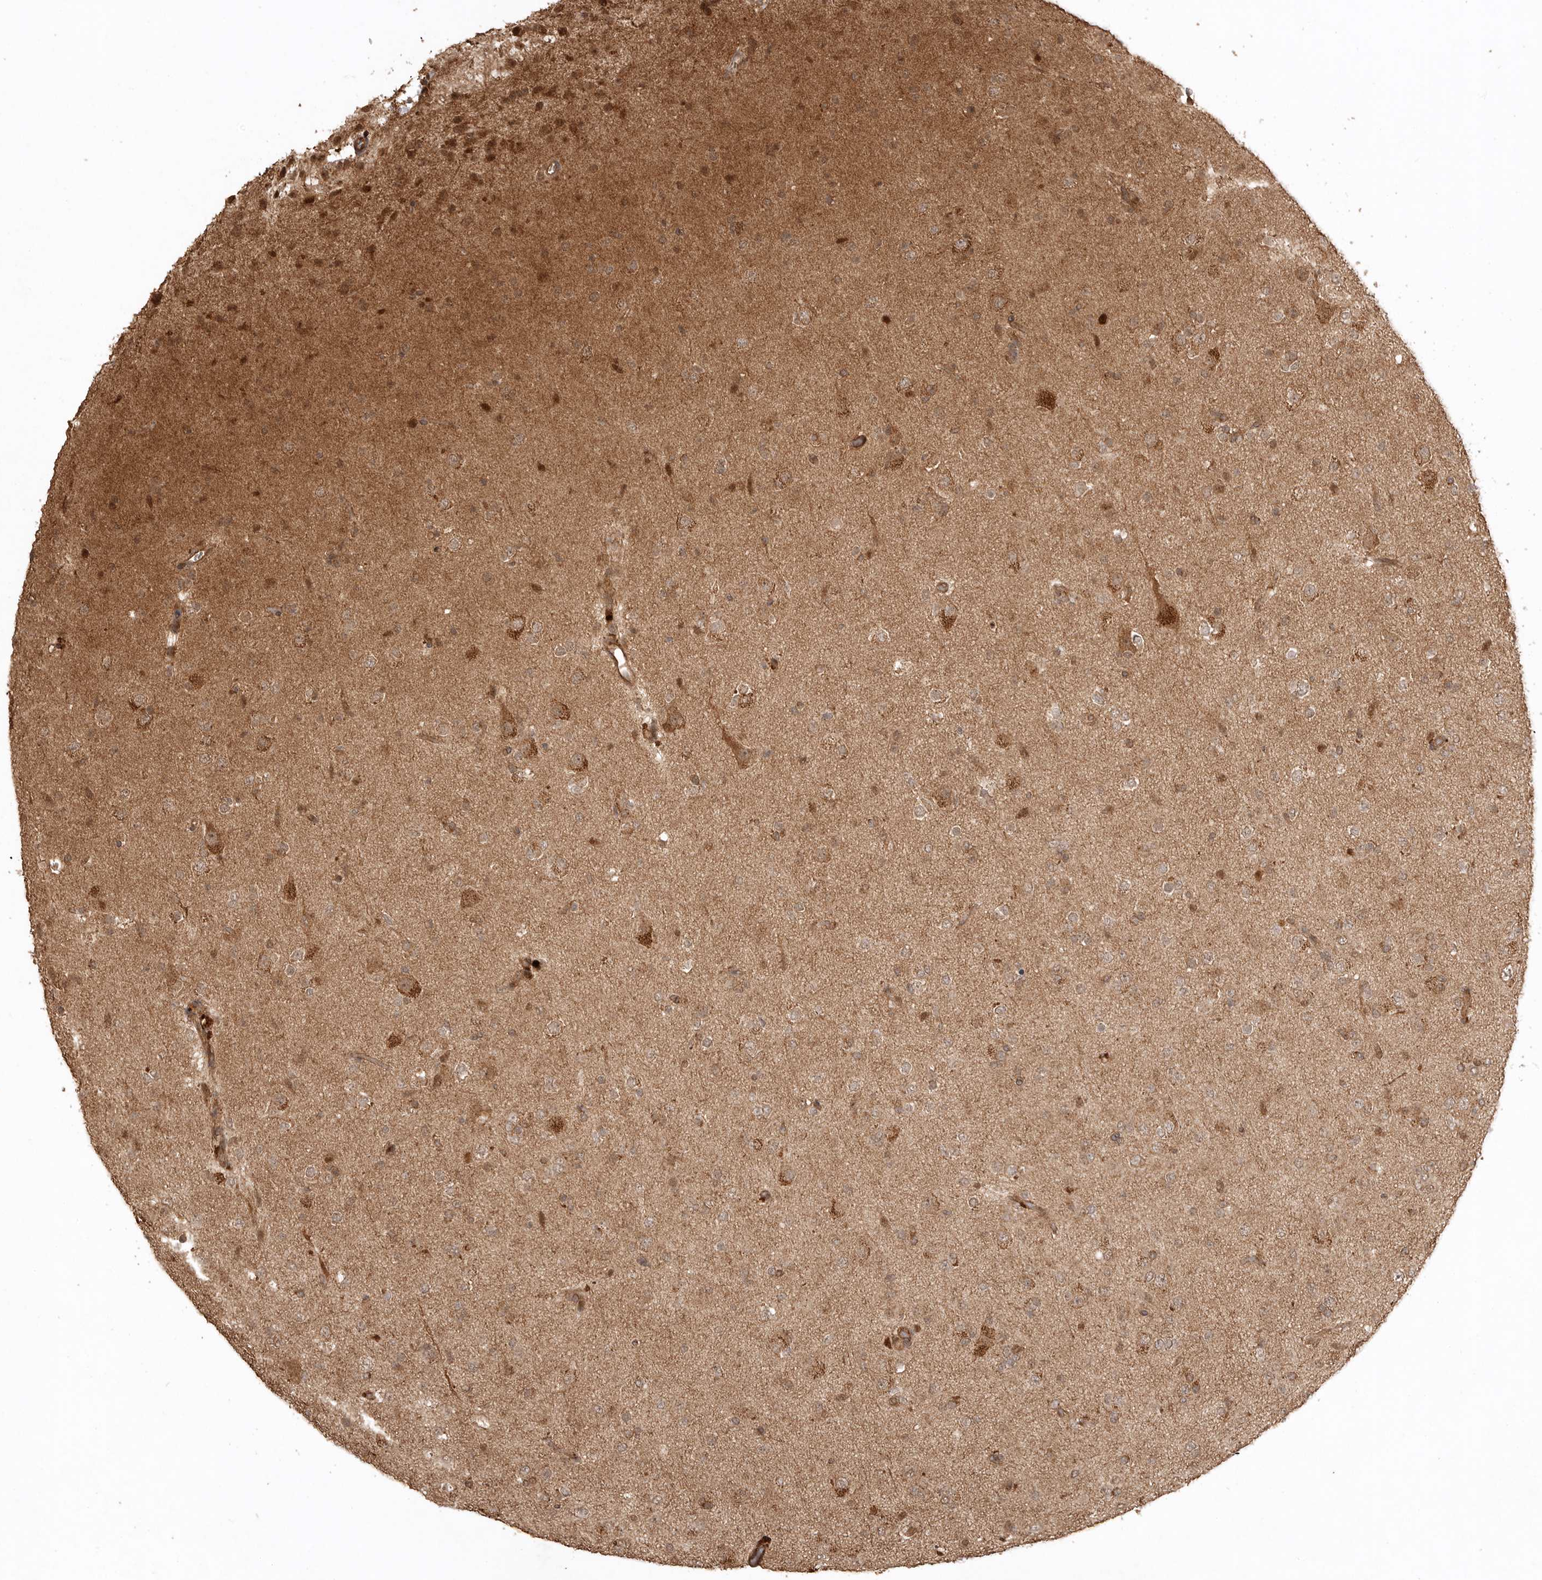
{"staining": {"intensity": "moderate", "quantity": ">75%", "location": "cytoplasmic/membranous"}, "tissue": "glioma", "cell_type": "Tumor cells", "image_type": "cancer", "snomed": [{"axis": "morphology", "description": "Glioma, malignant, Low grade"}, {"axis": "topography", "description": "Brain"}], "caption": "Human low-grade glioma (malignant) stained for a protein (brown) displays moderate cytoplasmic/membranous positive positivity in about >75% of tumor cells.", "gene": "BOC", "patient": {"sex": "male", "age": 65}}